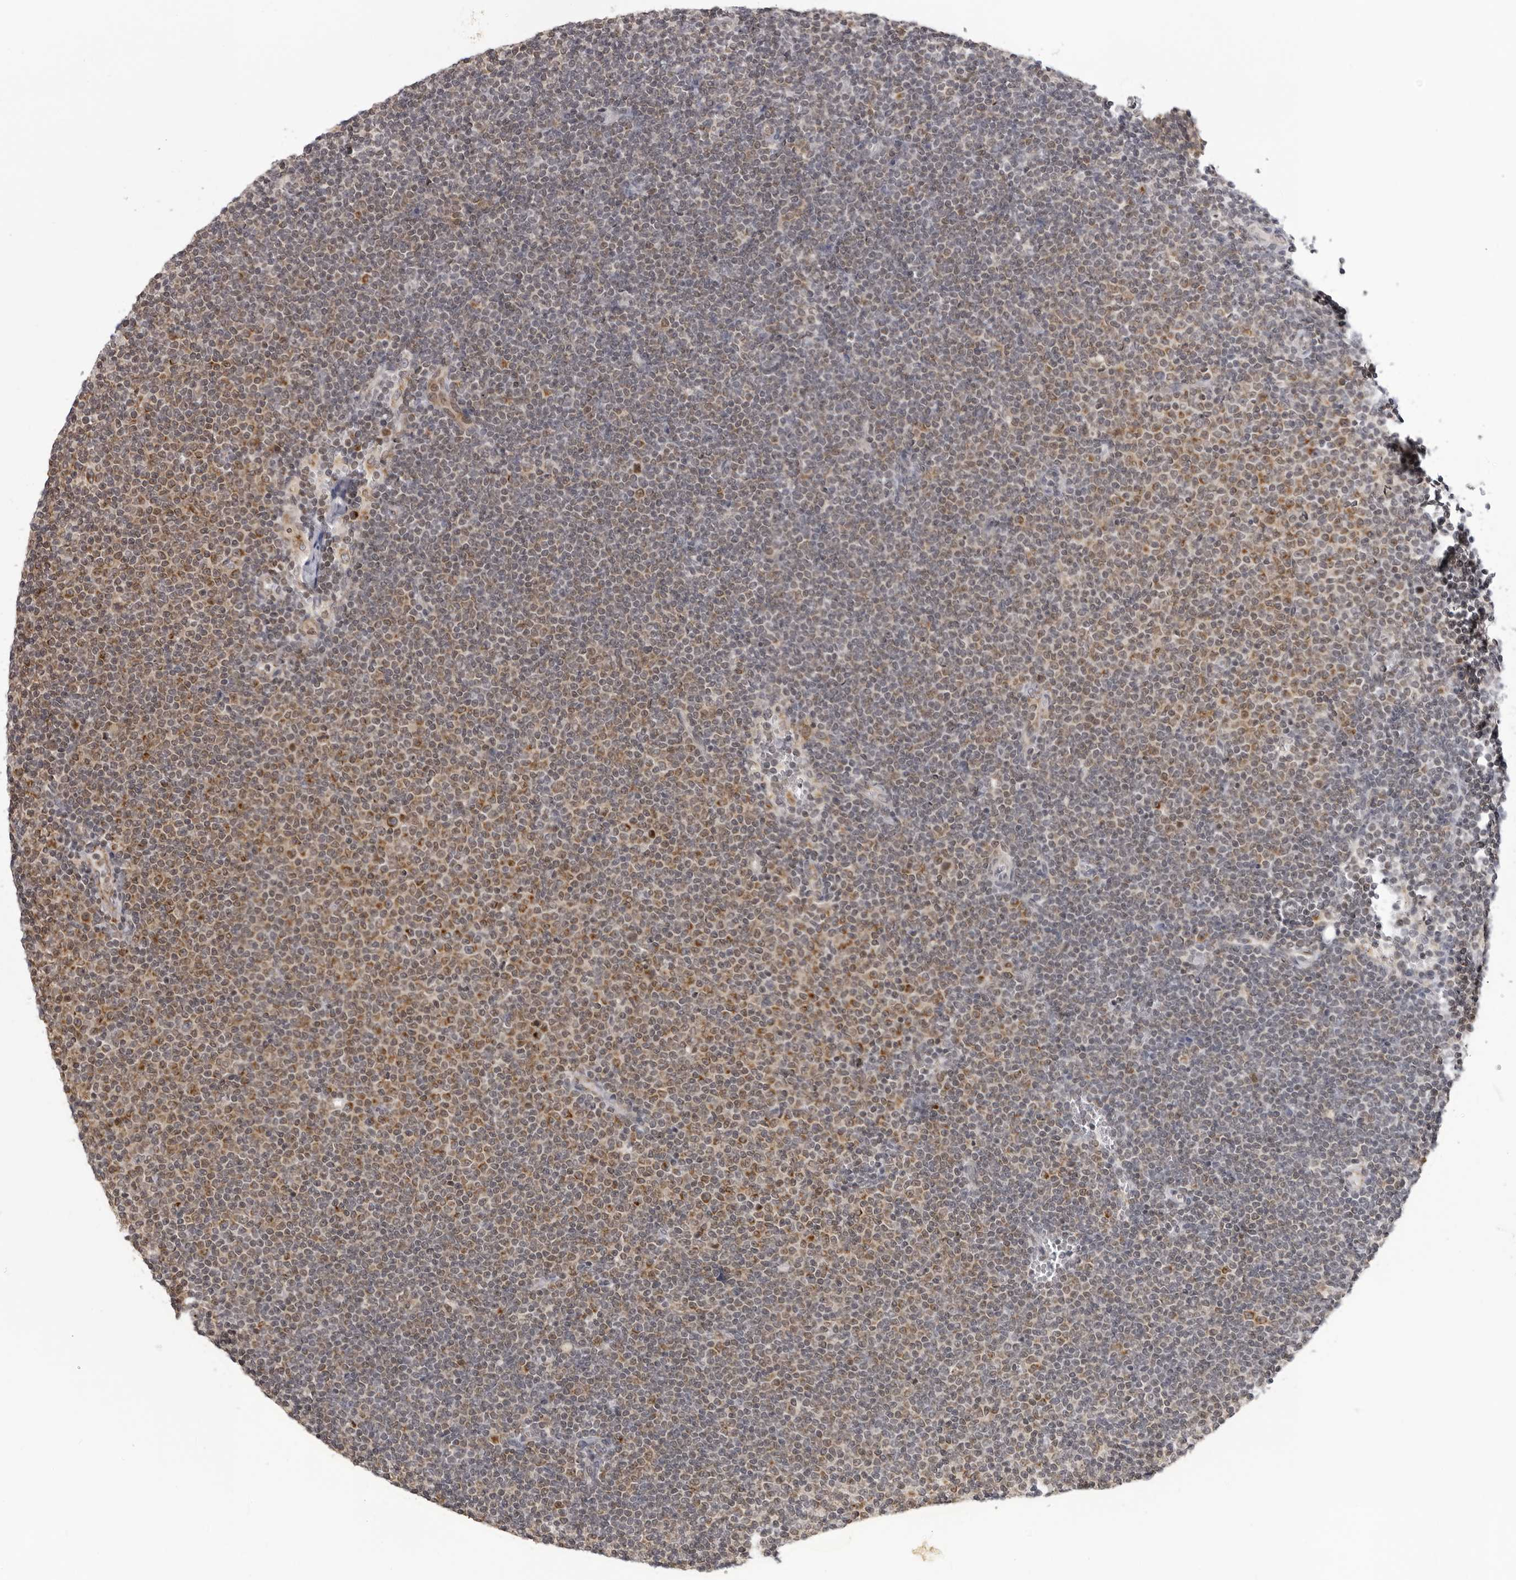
{"staining": {"intensity": "weak", "quantity": "25%-75%", "location": "cytoplasmic/membranous"}, "tissue": "lymphoma", "cell_type": "Tumor cells", "image_type": "cancer", "snomed": [{"axis": "morphology", "description": "Malignant lymphoma, non-Hodgkin's type, Low grade"}, {"axis": "topography", "description": "Lymph node"}], "caption": "Lymphoma tissue reveals weak cytoplasmic/membranous staining in about 25%-75% of tumor cells, visualized by immunohistochemistry. (IHC, brightfield microscopy, high magnification).", "gene": "MRPS15", "patient": {"sex": "female", "age": 53}}